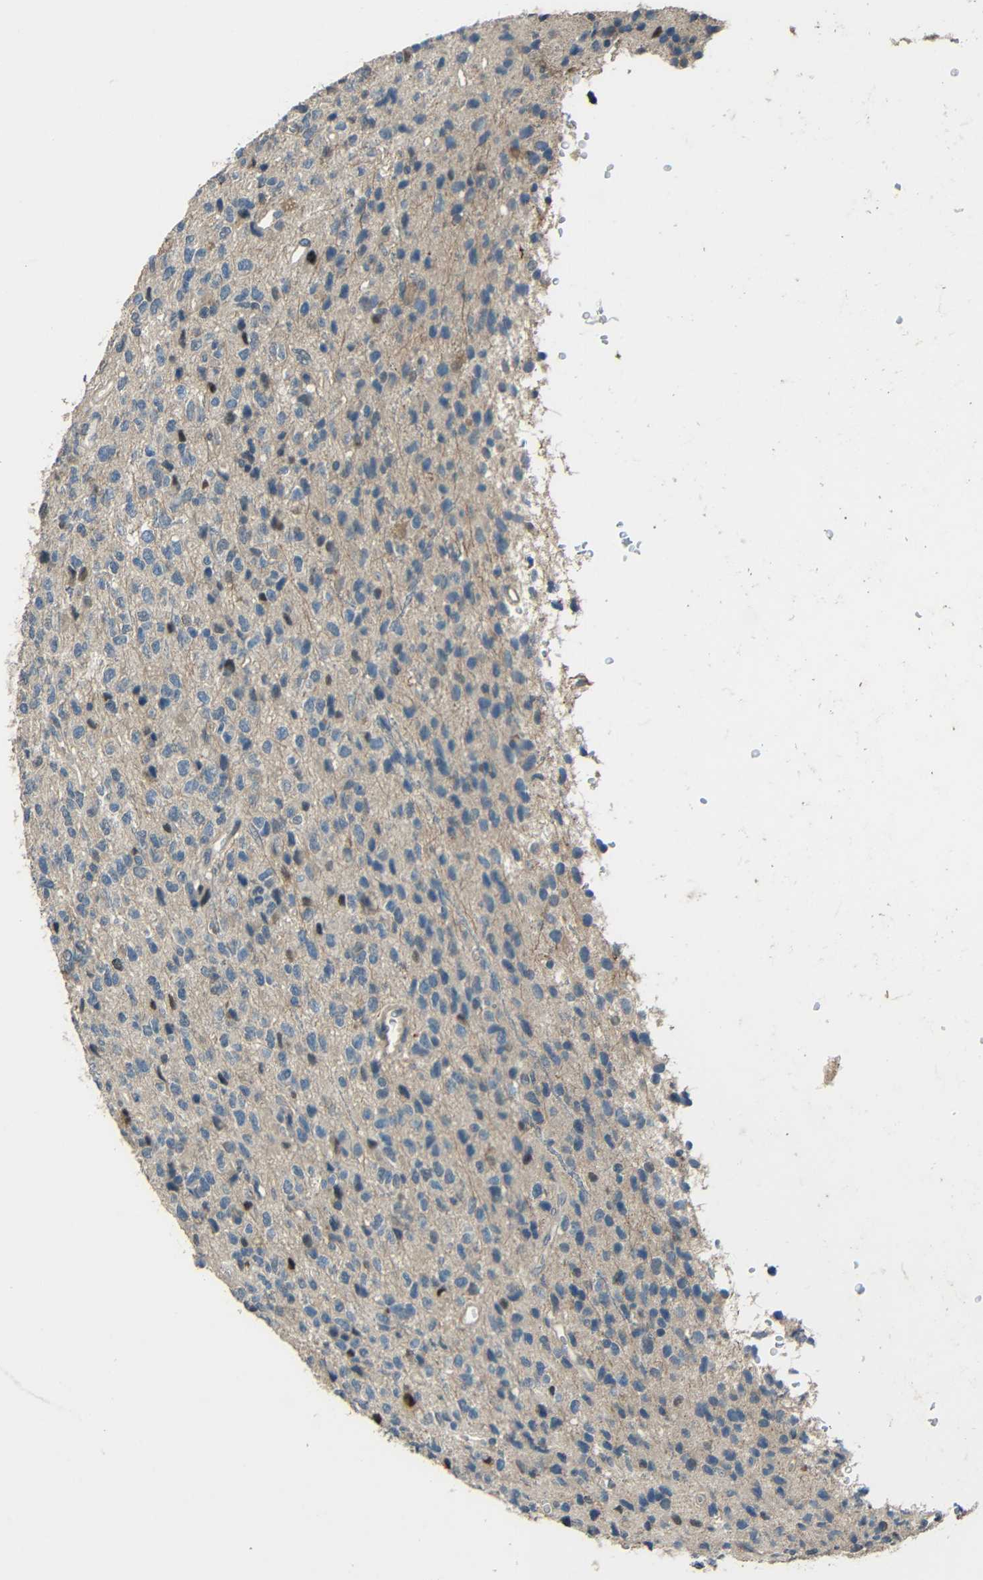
{"staining": {"intensity": "negative", "quantity": "none", "location": "none"}, "tissue": "glioma", "cell_type": "Tumor cells", "image_type": "cancer", "snomed": [{"axis": "morphology", "description": "Glioma, malignant, High grade"}, {"axis": "topography", "description": "pancreas cauda"}], "caption": "Tumor cells are negative for protein expression in human glioma.", "gene": "STBD1", "patient": {"sex": "male", "age": 60}}